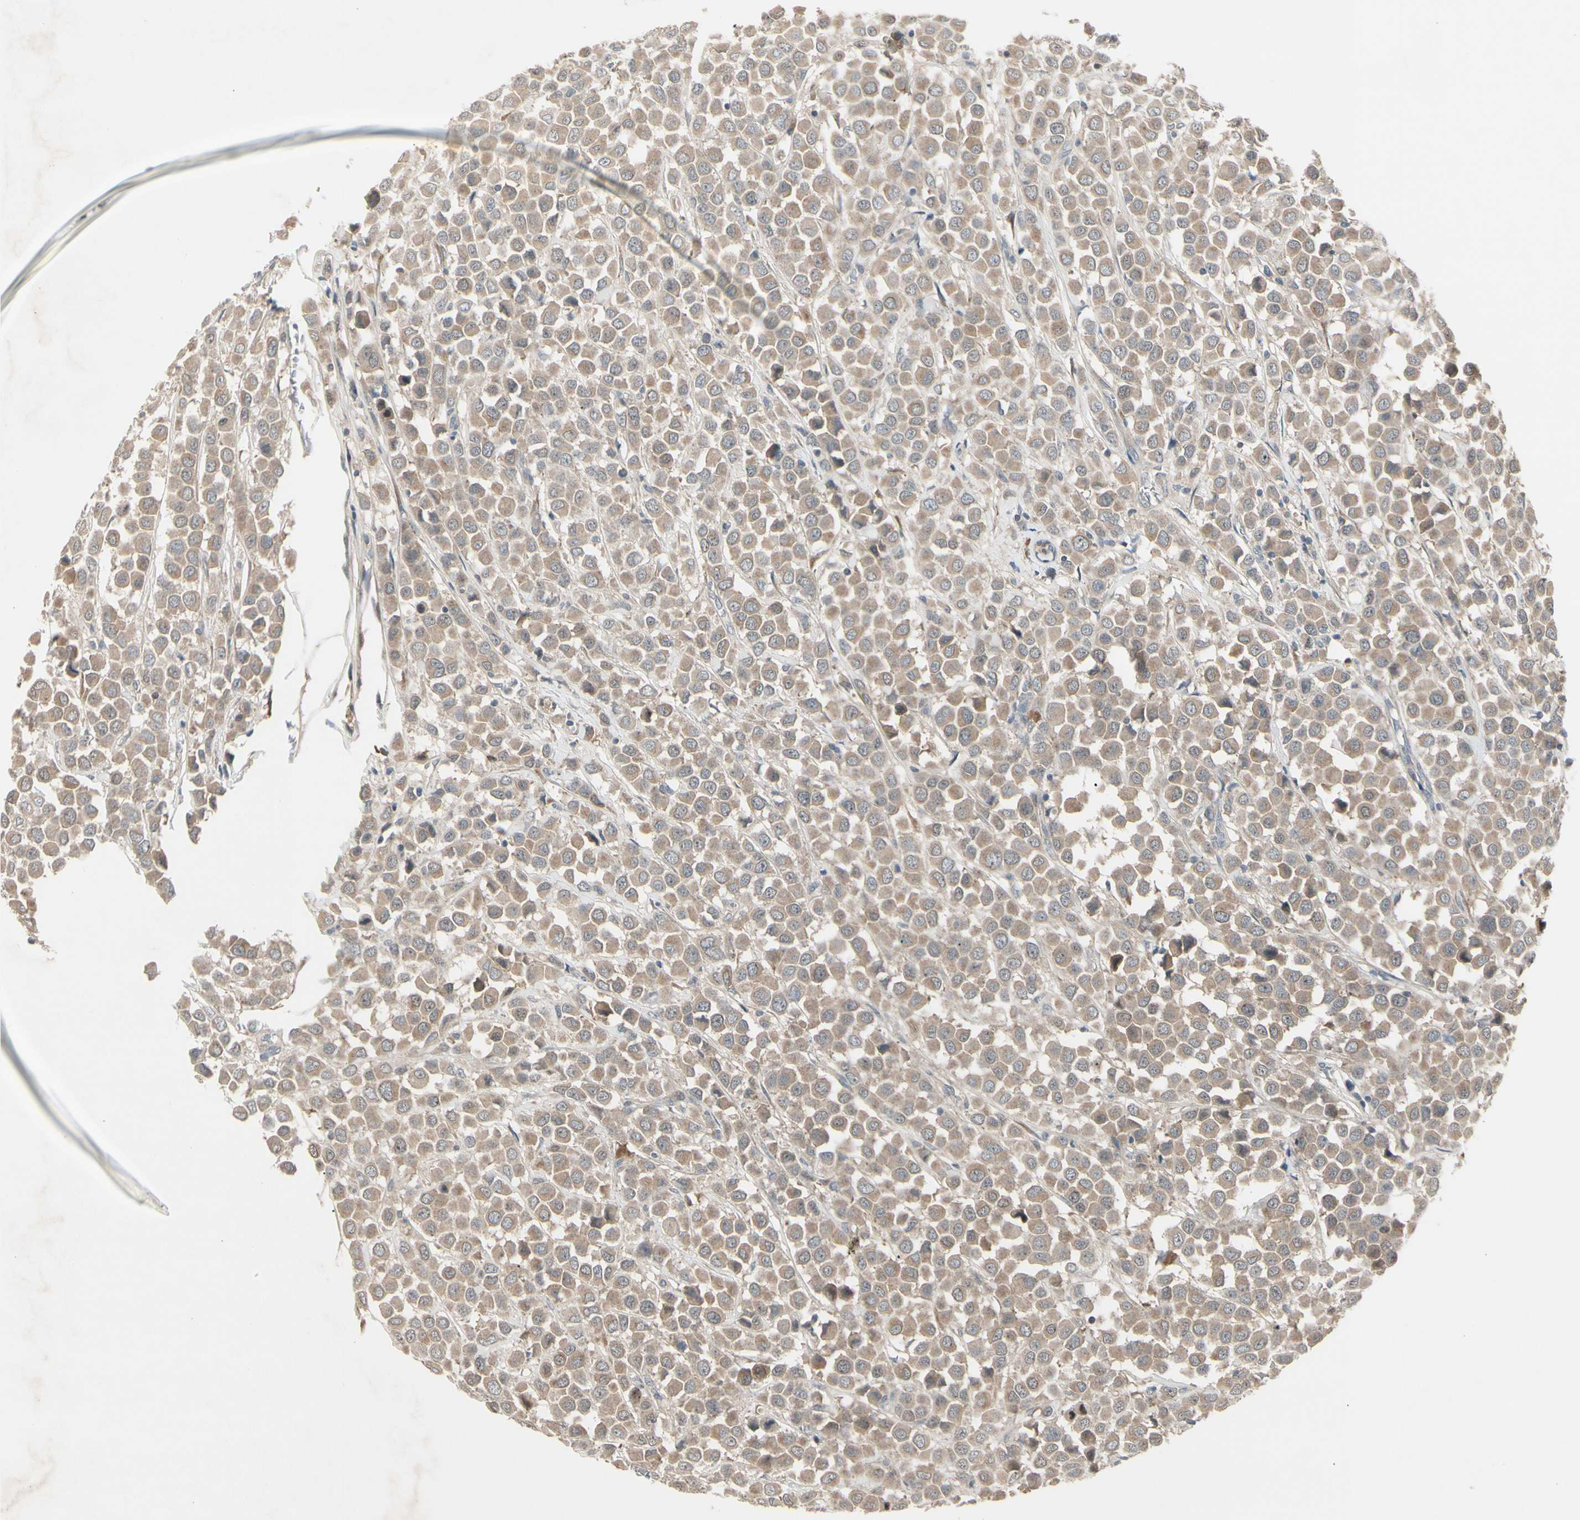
{"staining": {"intensity": "weak", "quantity": ">75%", "location": "cytoplasmic/membranous"}, "tissue": "breast cancer", "cell_type": "Tumor cells", "image_type": "cancer", "snomed": [{"axis": "morphology", "description": "Duct carcinoma"}, {"axis": "topography", "description": "Breast"}], "caption": "Immunohistochemical staining of breast cancer reveals weak cytoplasmic/membranous protein staining in approximately >75% of tumor cells. The protein is stained brown, and the nuclei are stained in blue (DAB (3,3'-diaminobenzidine) IHC with brightfield microscopy, high magnification).", "gene": "FHDC1", "patient": {"sex": "female", "age": 61}}